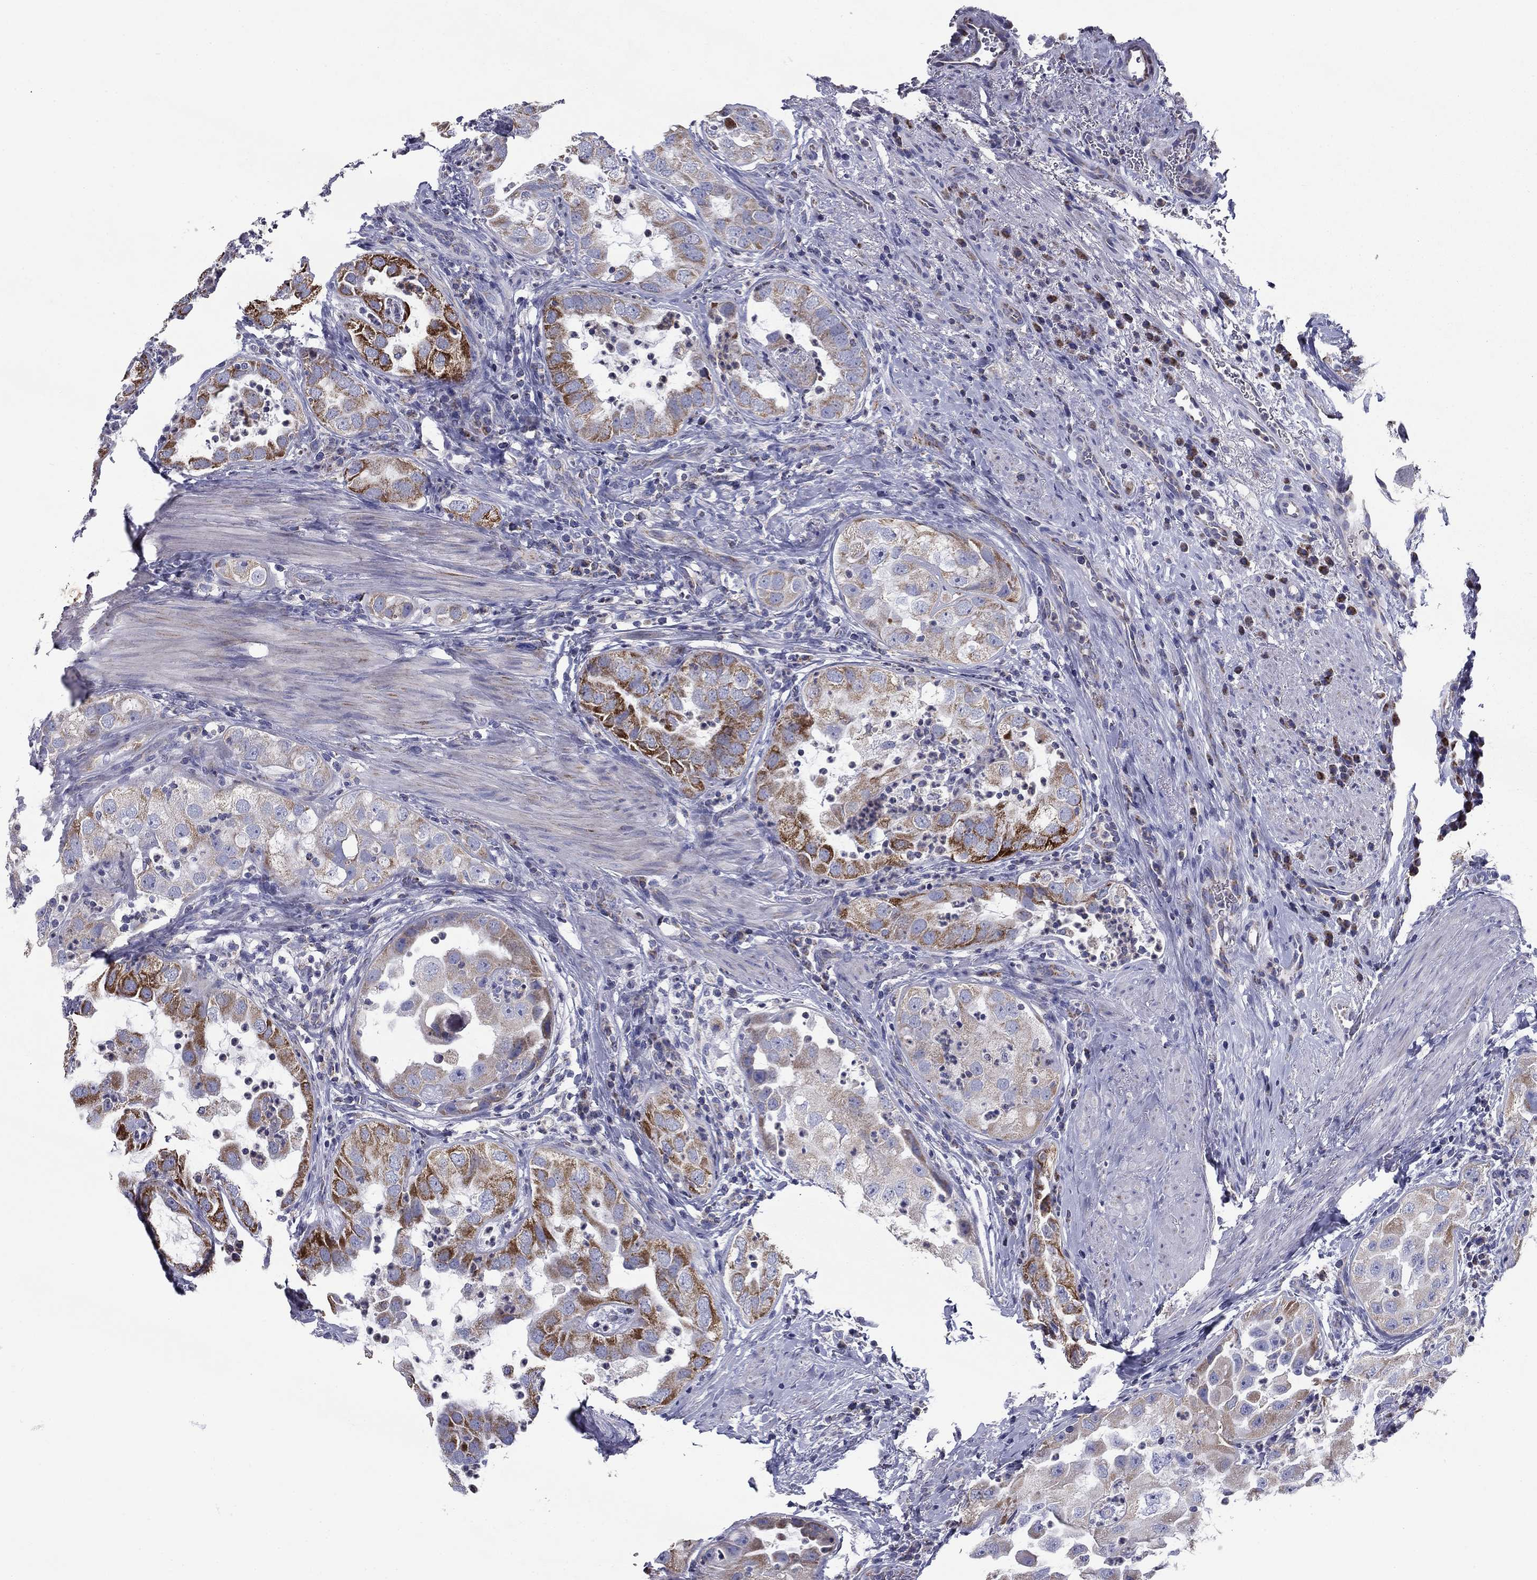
{"staining": {"intensity": "moderate", "quantity": "25%-75%", "location": "cytoplasmic/membranous"}, "tissue": "urothelial cancer", "cell_type": "Tumor cells", "image_type": "cancer", "snomed": [{"axis": "morphology", "description": "Urothelial carcinoma, High grade"}, {"axis": "topography", "description": "Urinary bladder"}], "caption": "Brown immunohistochemical staining in urothelial cancer shows moderate cytoplasmic/membranous positivity in approximately 25%-75% of tumor cells.", "gene": "NDUFA4L2", "patient": {"sex": "female", "age": 41}}